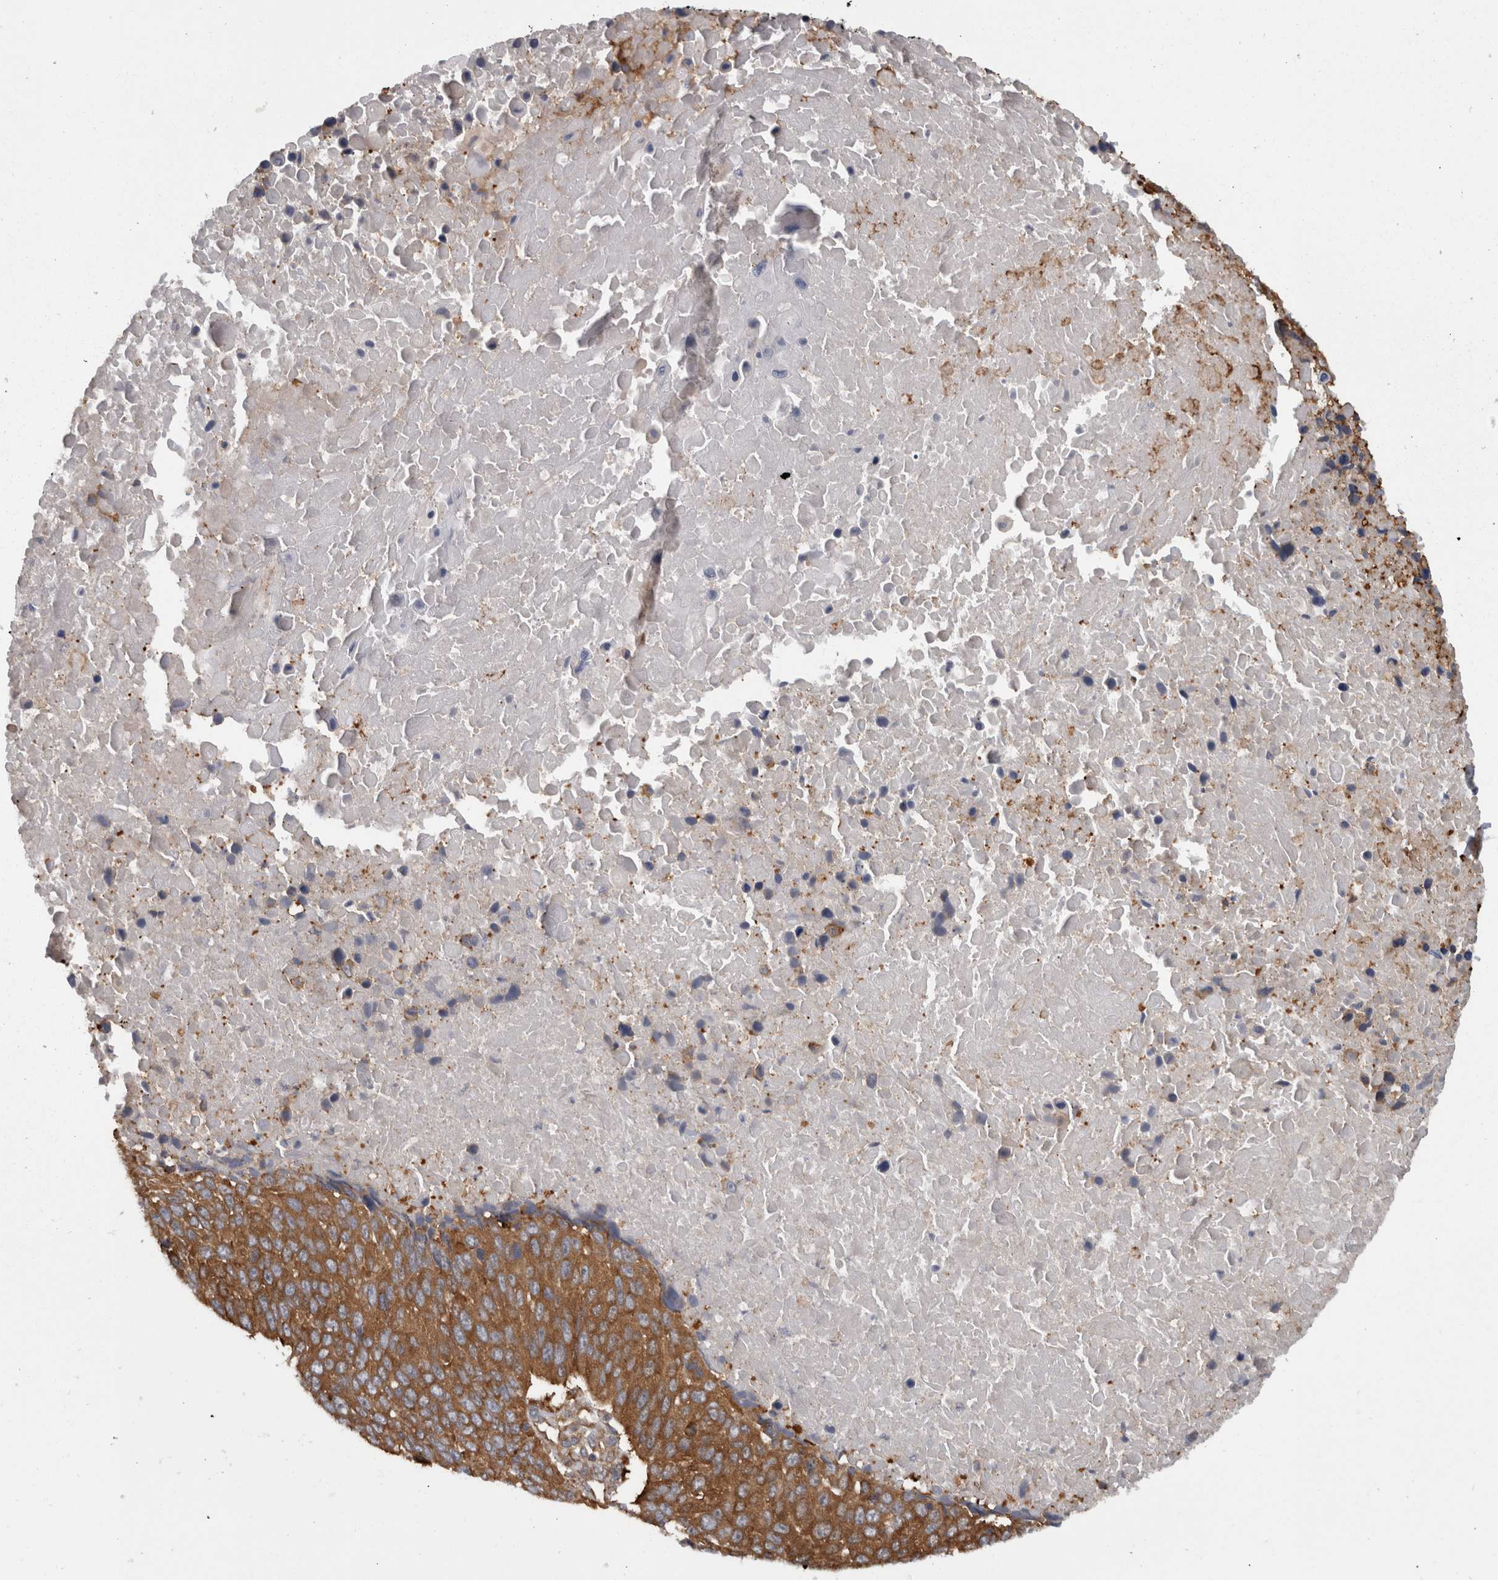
{"staining": {"intensity": "moderate", "quantity": ">75%", "location": "cytoplasmic/membranous"}, "tissue": "lung cancer", "cell_type": "Tumor cells", "image_type": "cancer", "snomed": [{"axis": "morphology", "description": "Squamous cell carcinoma, NOS"}, {"axis": "topography", "description": "Lung"}], "caption": "An immunohistochemistry (IHC) micrograph of neoplastic tissue is shown. Protein staining in brown shows moderate cytoplasmic/membranous positivity in lung squamous cell carcinoma within tumor cells.", "gene": "SMCR8", "patient": {"sex": "male", "age": 66}}